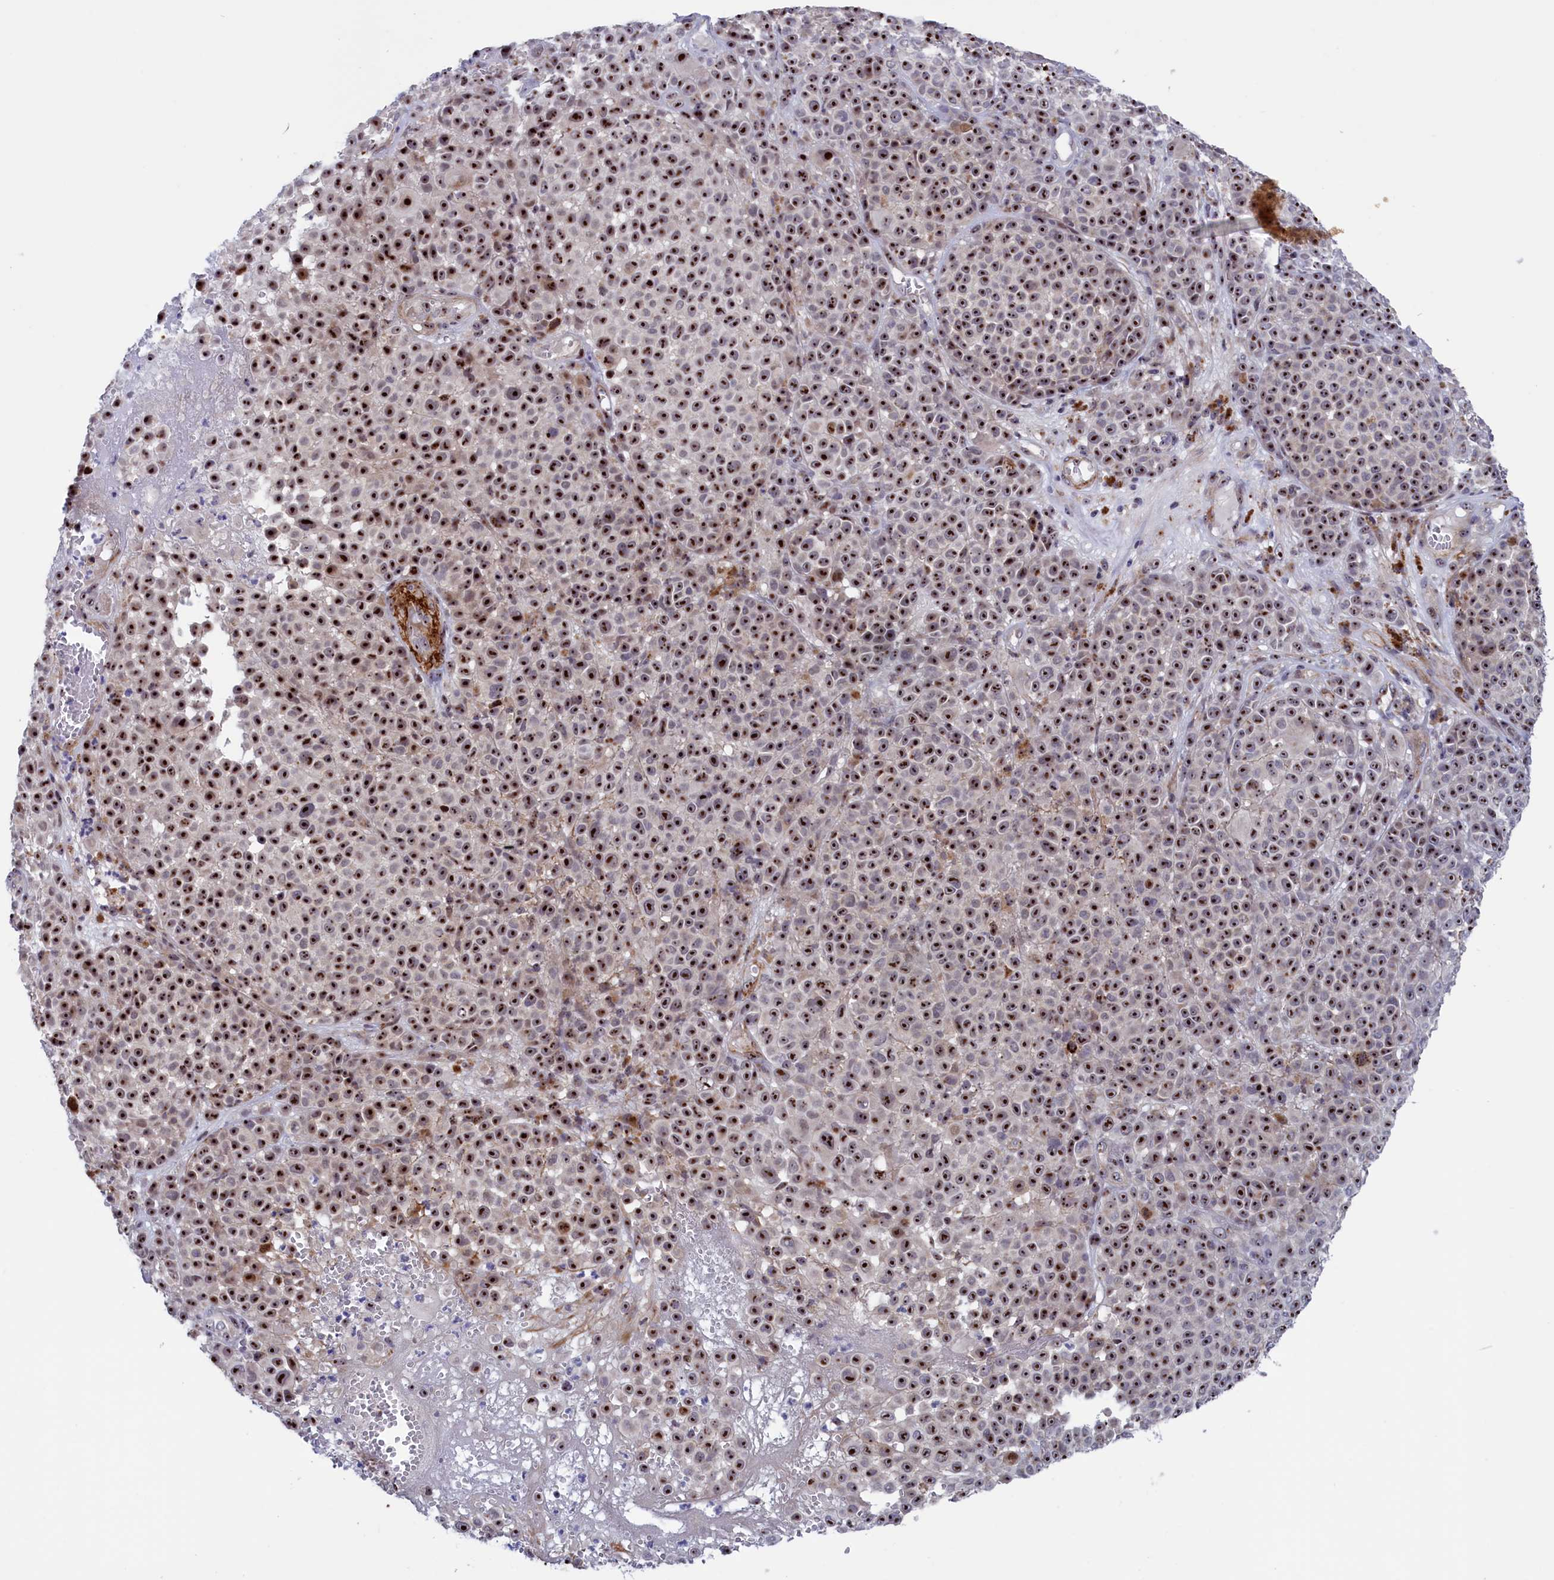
{"staining": {"intensity": "strong", "quantity": ">75%", "location": "nuclear"}, "tissue": "melanoma", "cell_type": "Tumor cells", "image_type": "cancer", "snomed": [{"axis": "morphology", "description": "Malignant melanoma, NOS"}, {"axis": "topography", "description": "Skin"}], "caption": "Immunohistochemical staining of human malignant melanoma shows strong nuclear protein expression in about >75% of tumor cells.", "gene": "PPAN", "patient": {"sex": "female", "age": 94}}